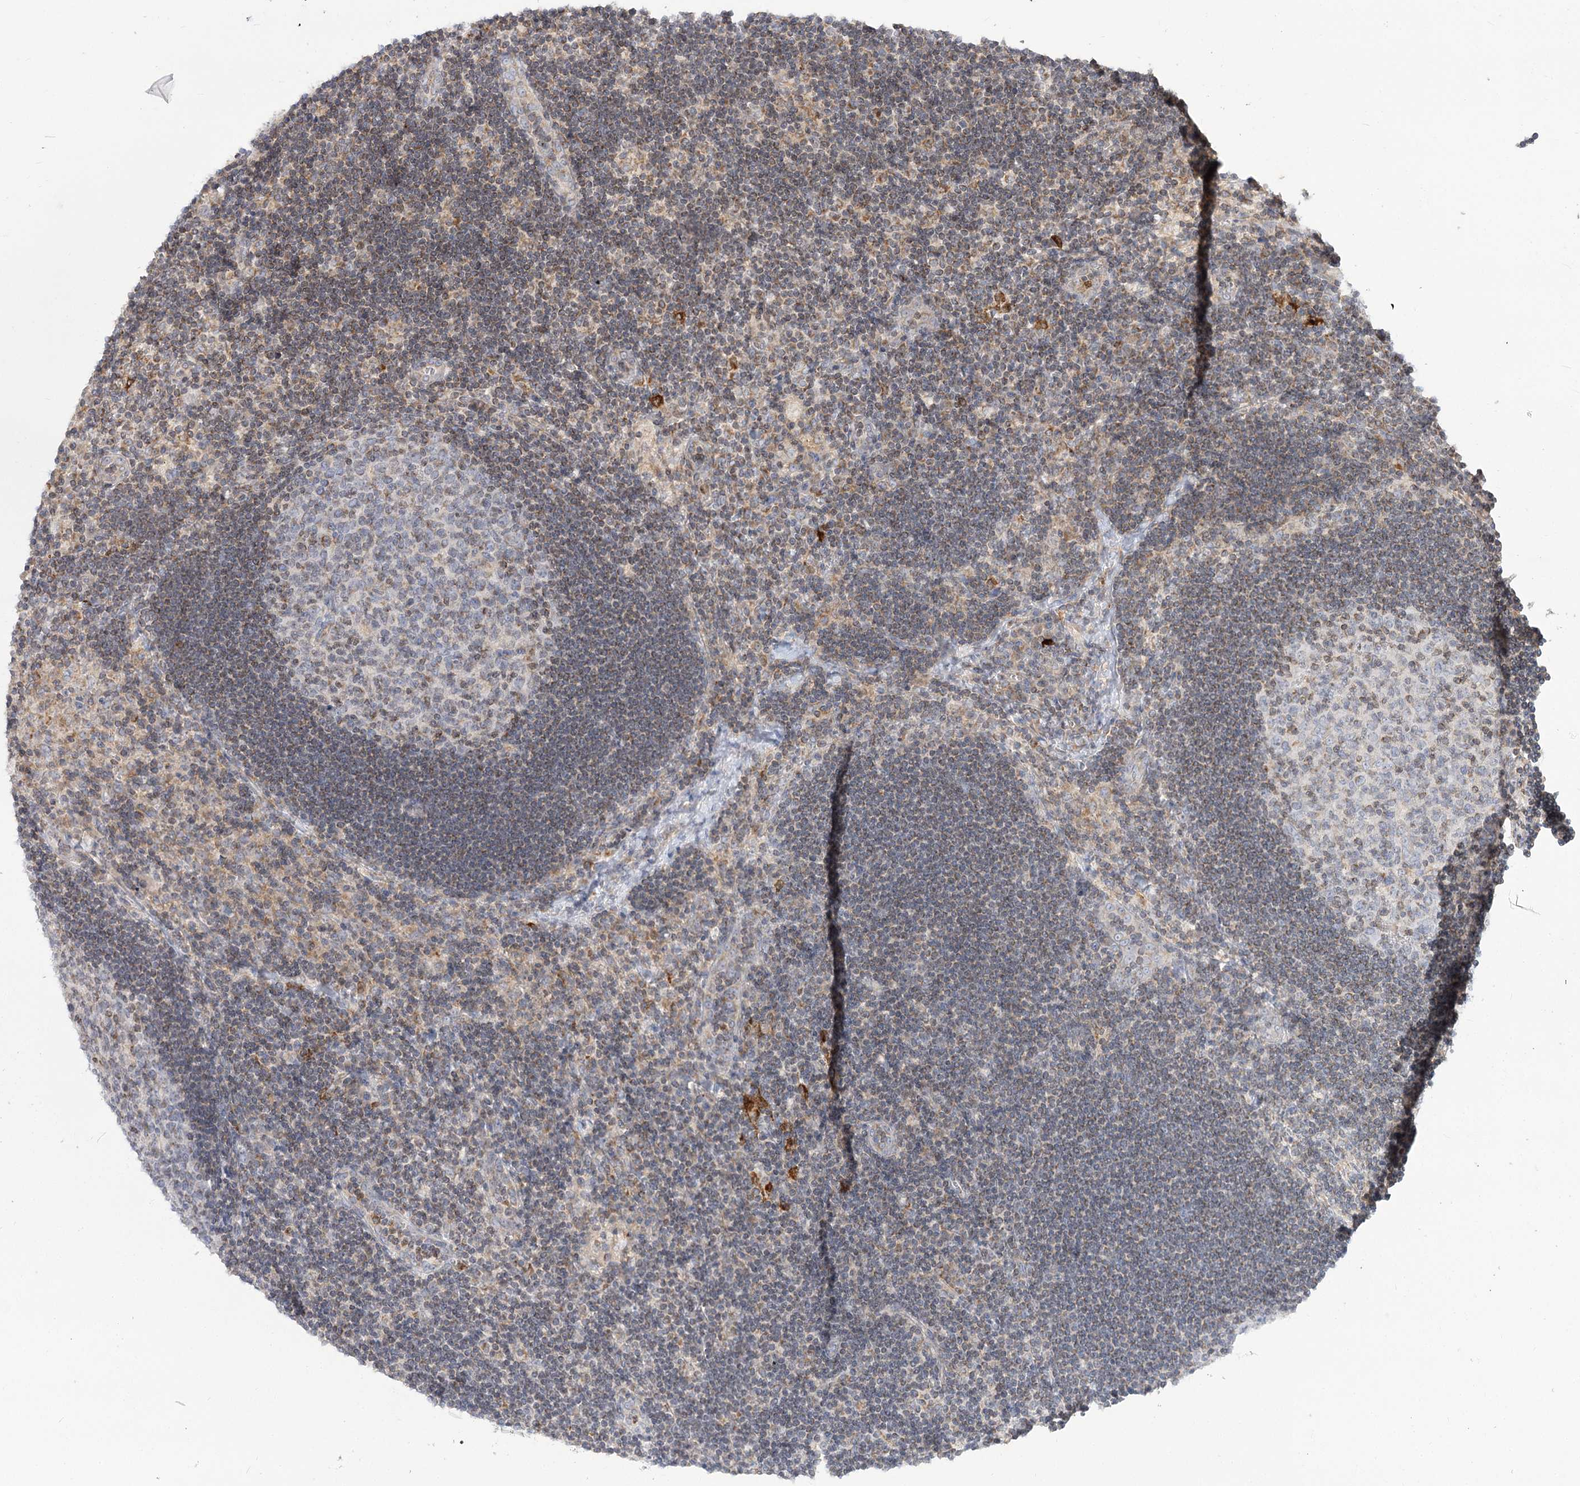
{"staining": {"intensity": "moderate", "quantity": "<25%", "location": "cytoplasmic/membranous"}, "tissue": "lymph node", "cell_type": "Germinal center cells", "image_type": "normal", "snomed": [{"axis": "morphology", "description": "Normal tissue, NOS"}, {"axis": "topography", "description": "Lymph node"}], "caption": "A micrograph of lymph node stained for a protein shows moderate cytoplasmic/membranous brown staining in germinal center cells.", "gene": "MTMR3", "patient": {"sex": "male", "age": 24}}